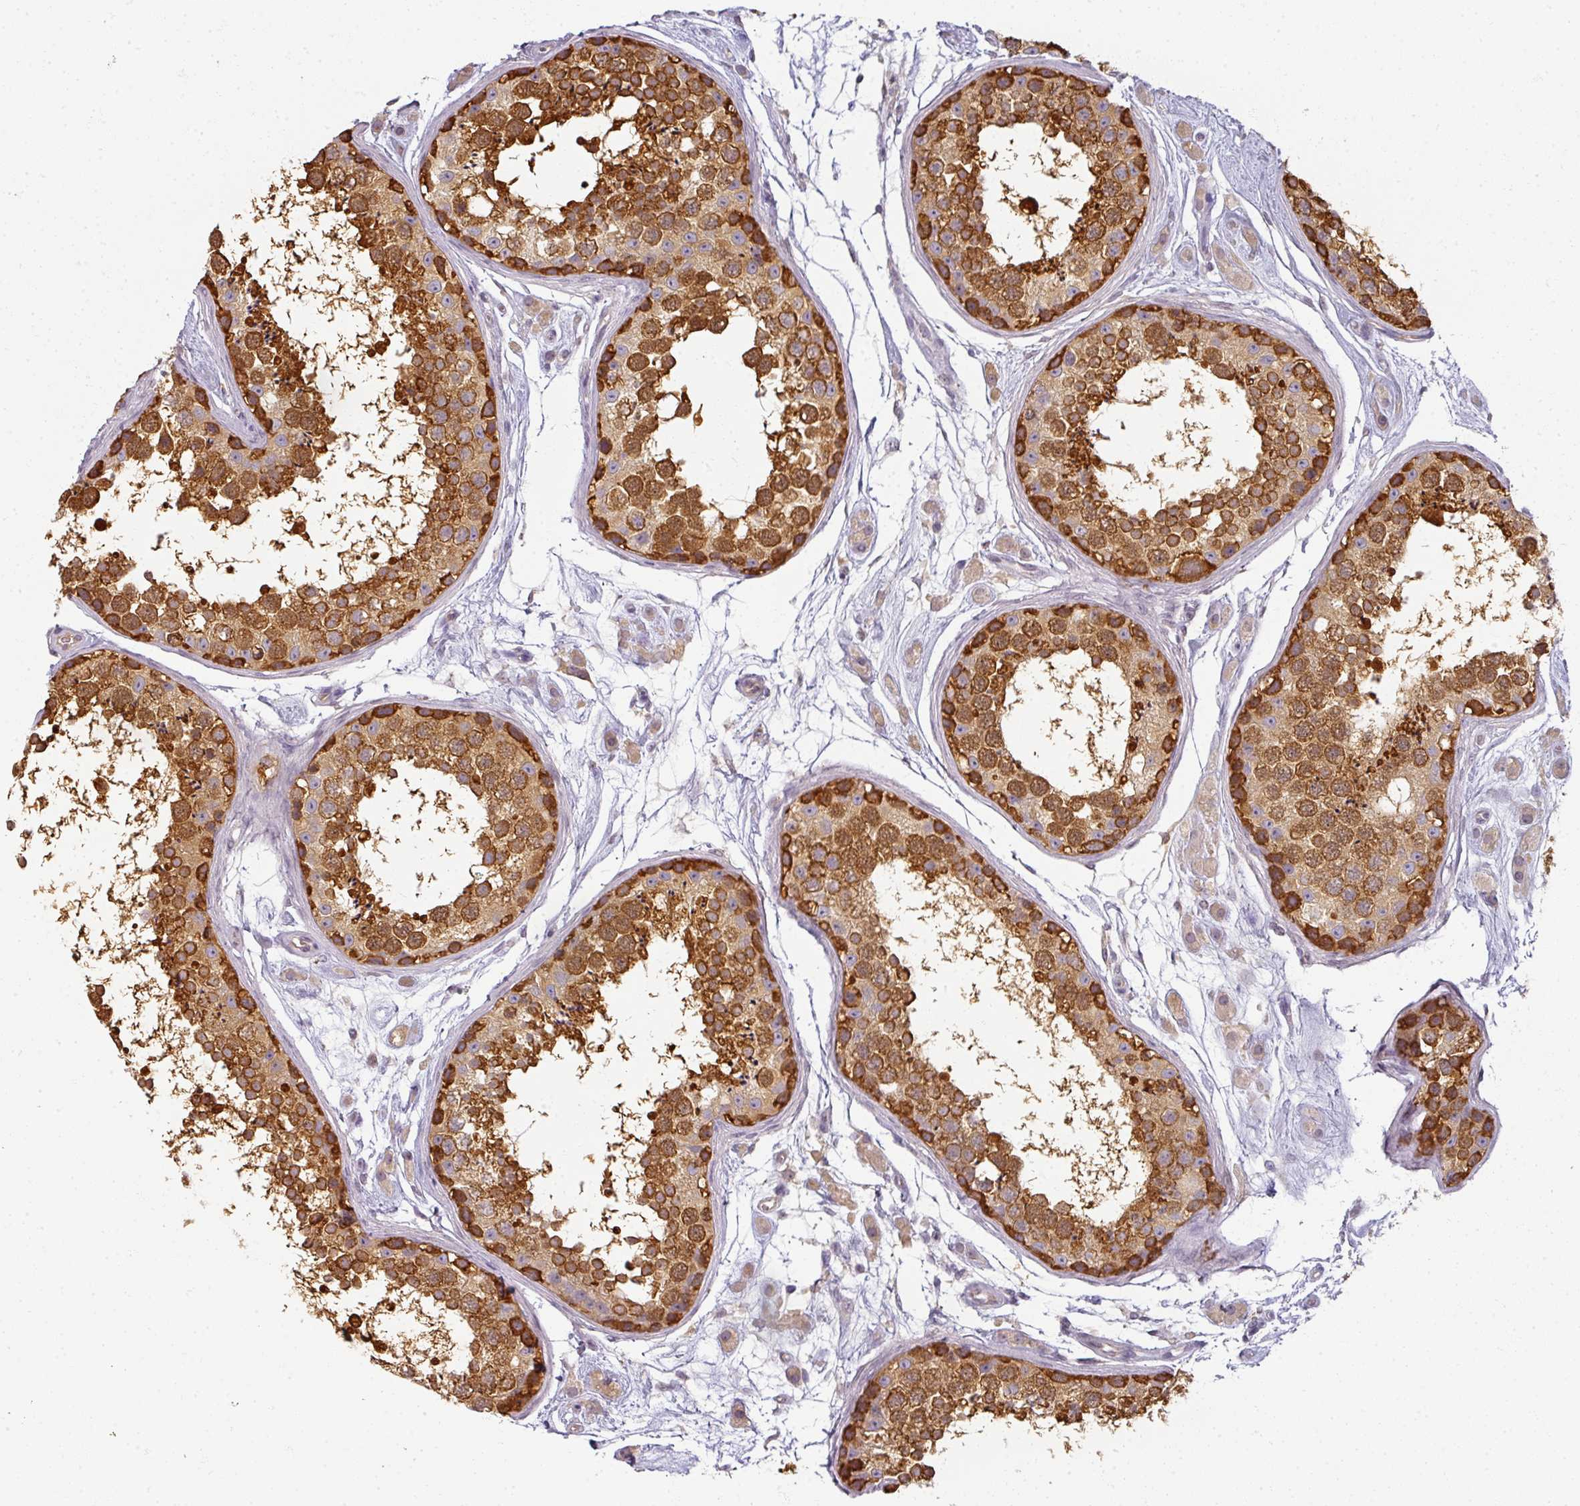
{"staining": {"intensity": "strong", "quantity": ">75%", "location": "cytoplasmic/membranous"}, "tissue": "testis", "cell_type": "Cells in seminiferous ducts", "image_type": "normal", "snomed": [{"axis": "morphology", "description": "Normal tissue, NOS"}, {"axis": "topography", "description": "Testis"}], "caption": "This micrograph shows immunohistochemistry (IHC) staining of normal human testis, with high strong cytoplasmic/membranous staining in about >75% of cells in seminiferous ducts.", "gene": "AGPAT4", "patient": {"sex": "male", "age": 25}}